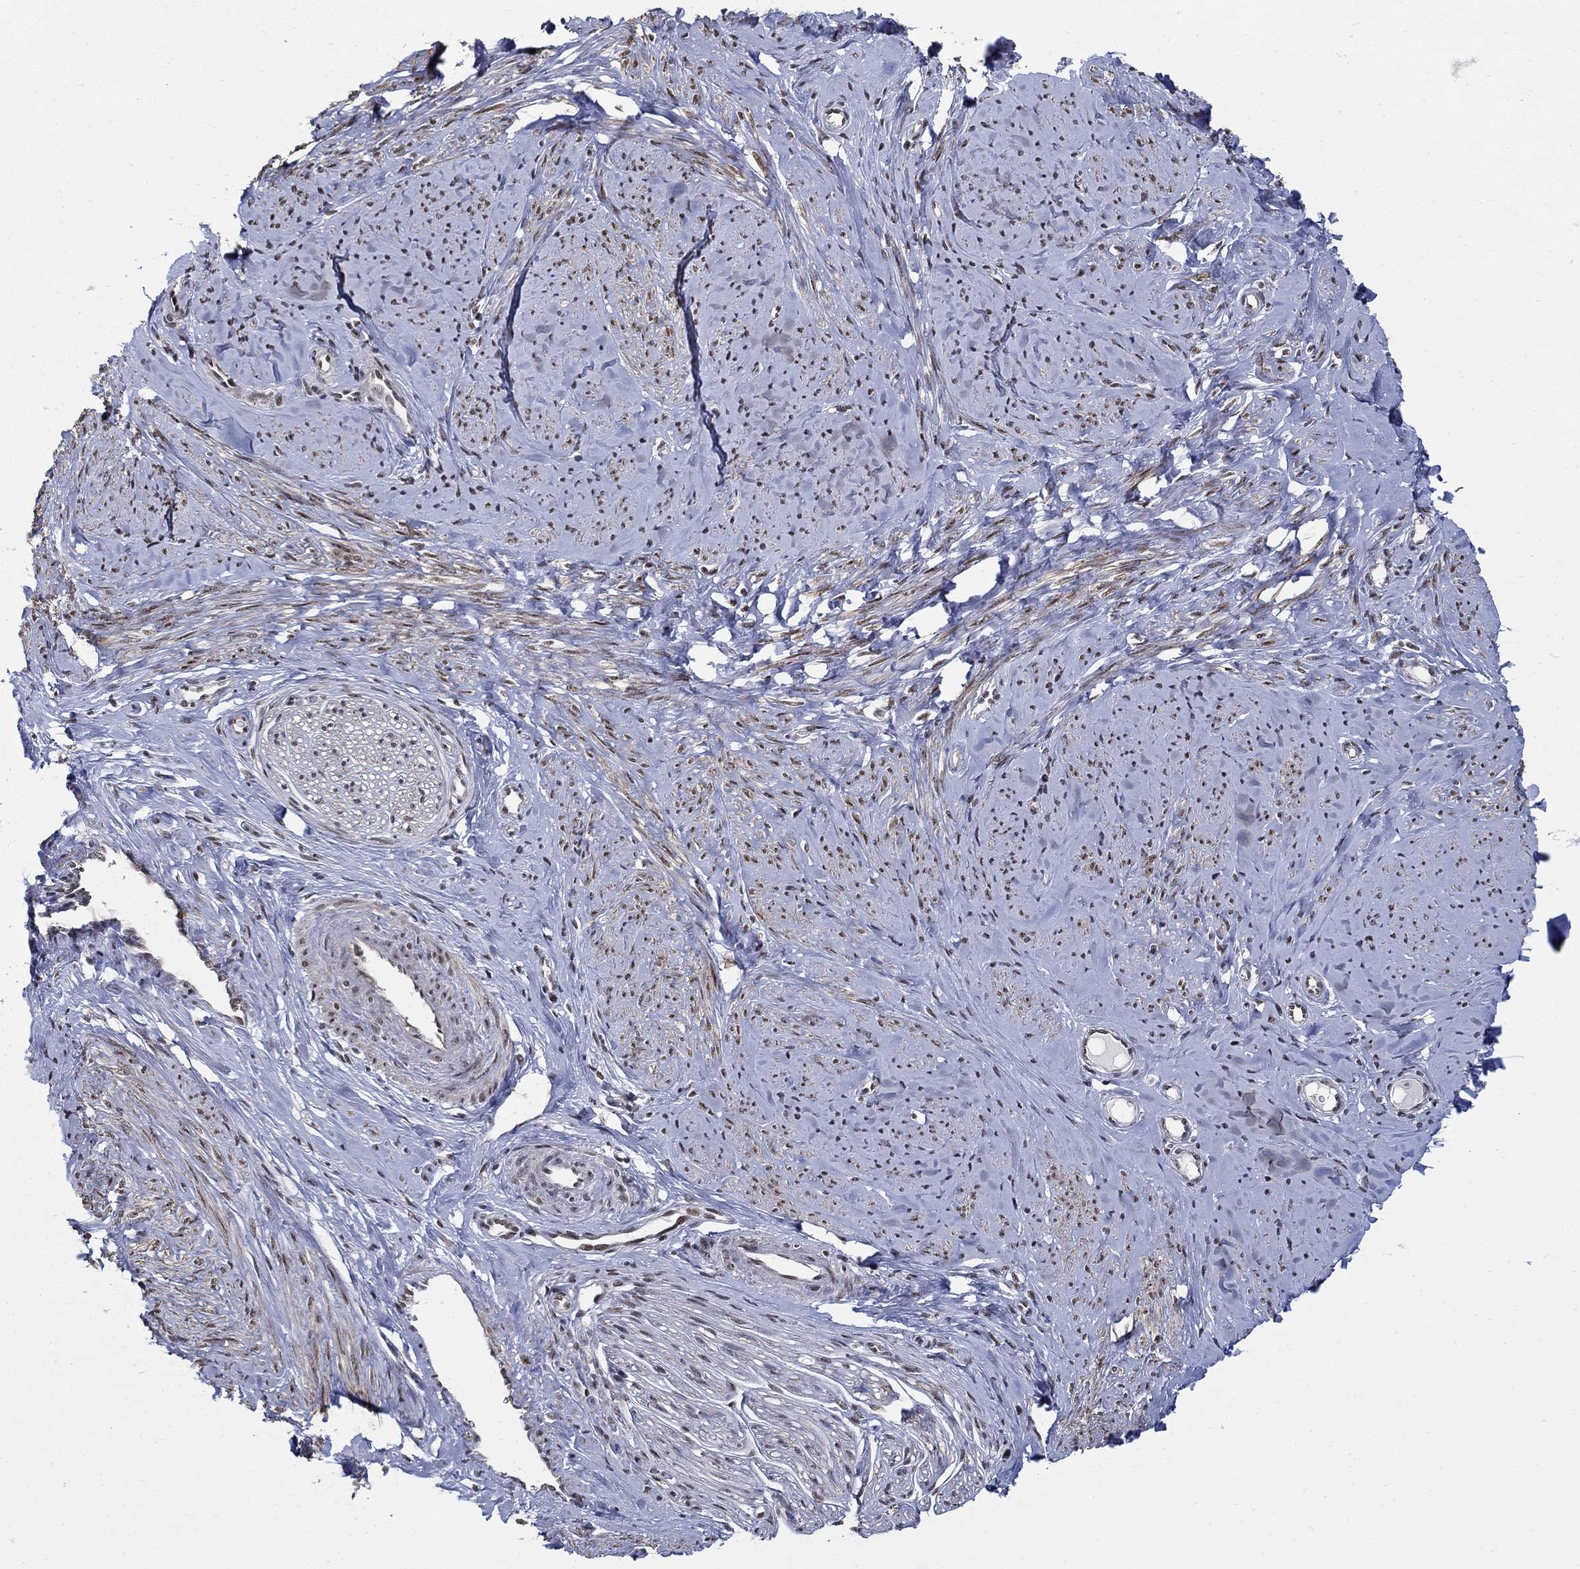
{"staining": {"intensity": "moderate", "quantity": "25%-75%", "location": "nuclear"}, "tissue": "smooth muscle", "cell_type": "Smooth muscle cells", "image_type": "normal", "snomed": [{"axis": "morphology", "description": "Normal tissue, NOS"}, {"axis": "topography", "description": "Smooth muscle"}], "caption": "DAB (3,3'-diaminobenzidine) immunohistochemical staining of unremarkable smooth muscle displays moderate nuclear protein positivity in approximately 25%-75% of smooth muscle cells.", "gene": "PNISR", "patient": {"sex": "female", "age": 48}}